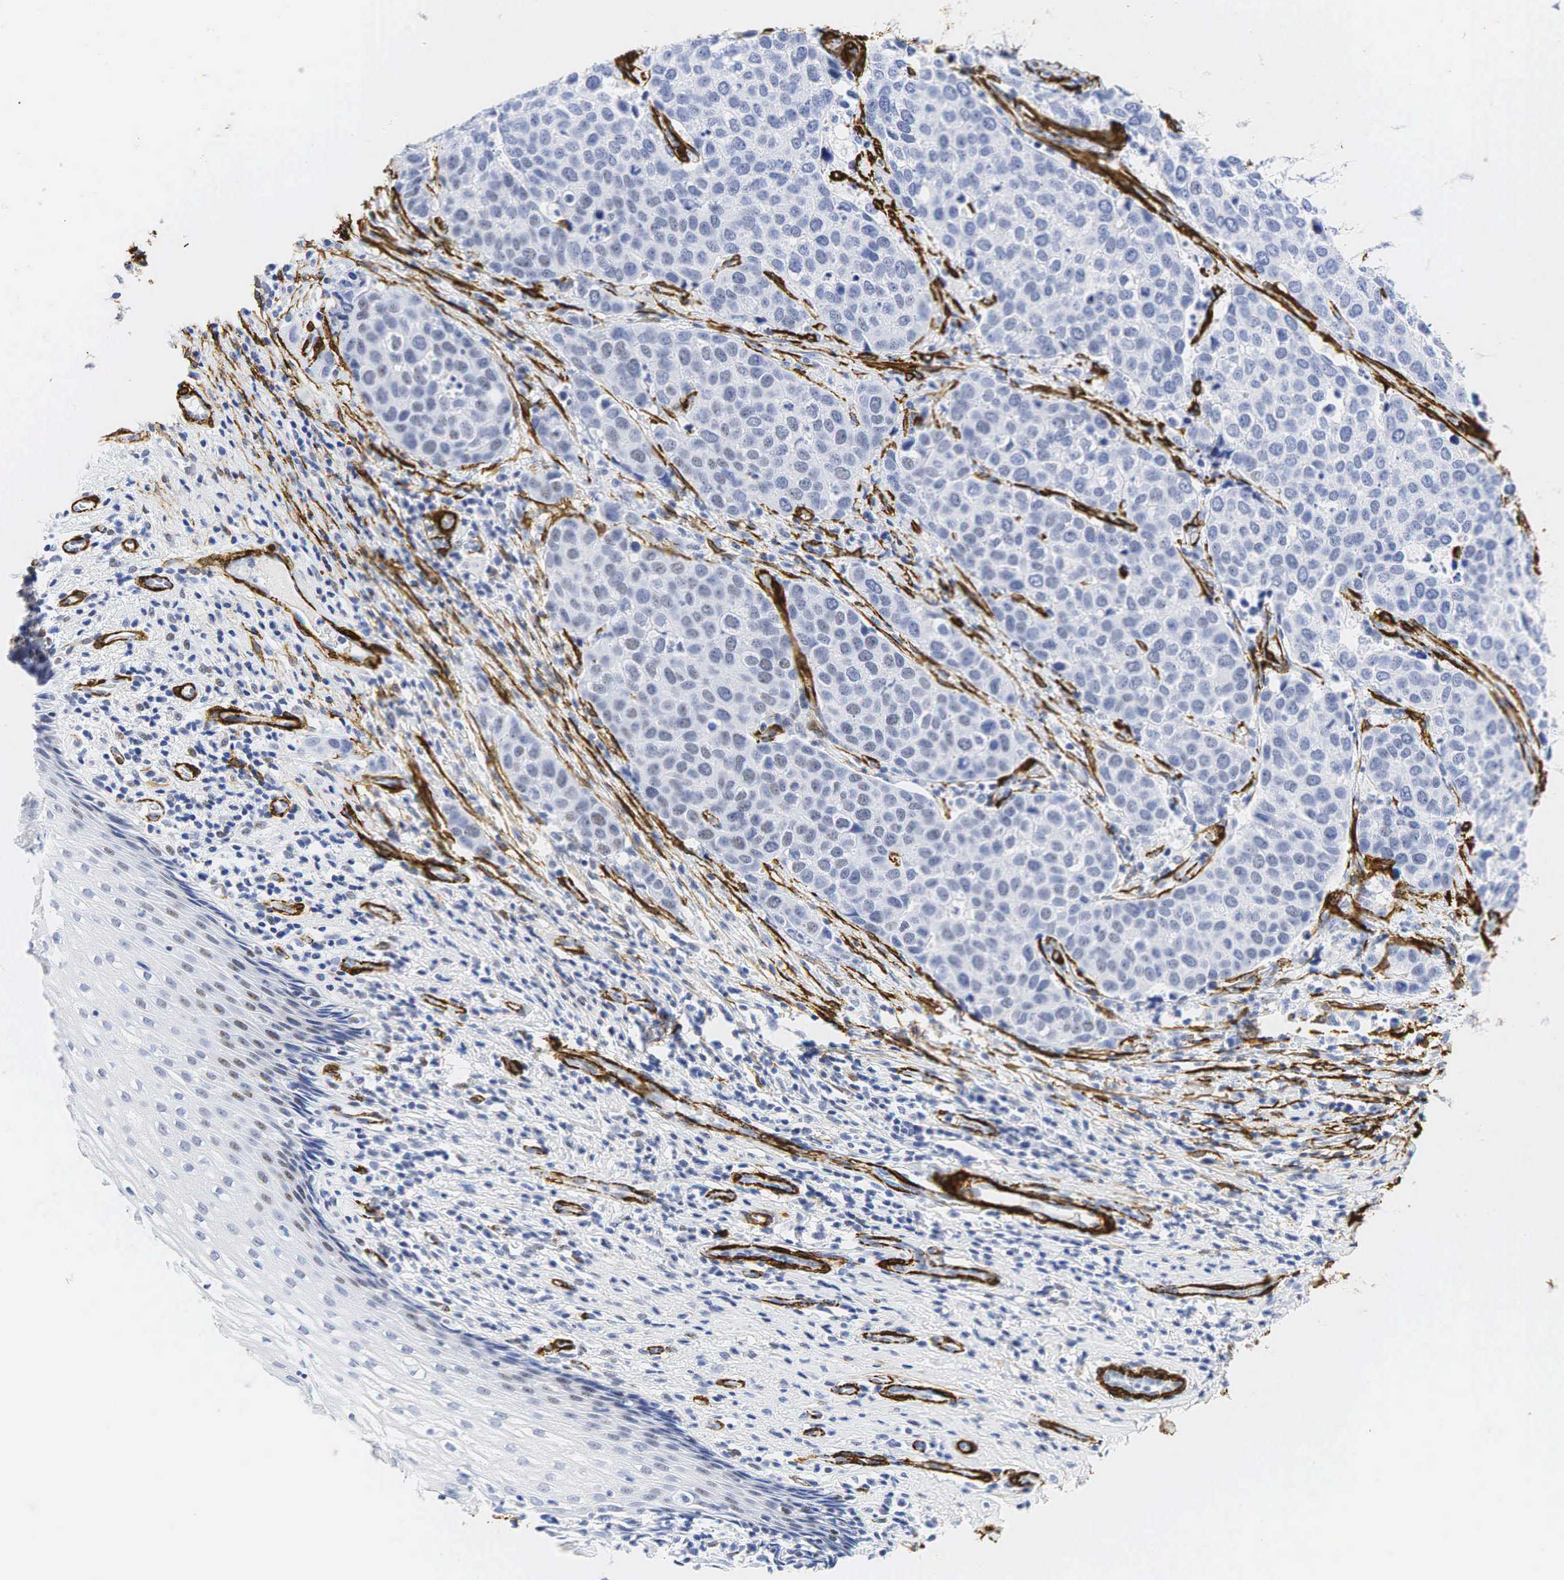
{"staining": {"intensity": "weak", "quantity": "<25%", "location": "nuclear"}, "tissue": "cervical cancer", "cell_type": "Tumor cells", "image_type": "cancer", "snomed": [{"axis": "morphology", "description": "Squamous cell carcinoma, NOS"}, {"axis": "topography", "description": "Cervix"}], "caption": "Tumor cells show no significant protein positivity in squamous cell carcinoma (cervical). Brightfield microscopy of immunohistochemistry (IHC) stained with DAB (brown) and hematoxylin (blue), captured at high magnification.", "gene": "ACTA2", "patient": {"sex": "female", "age": 54}}